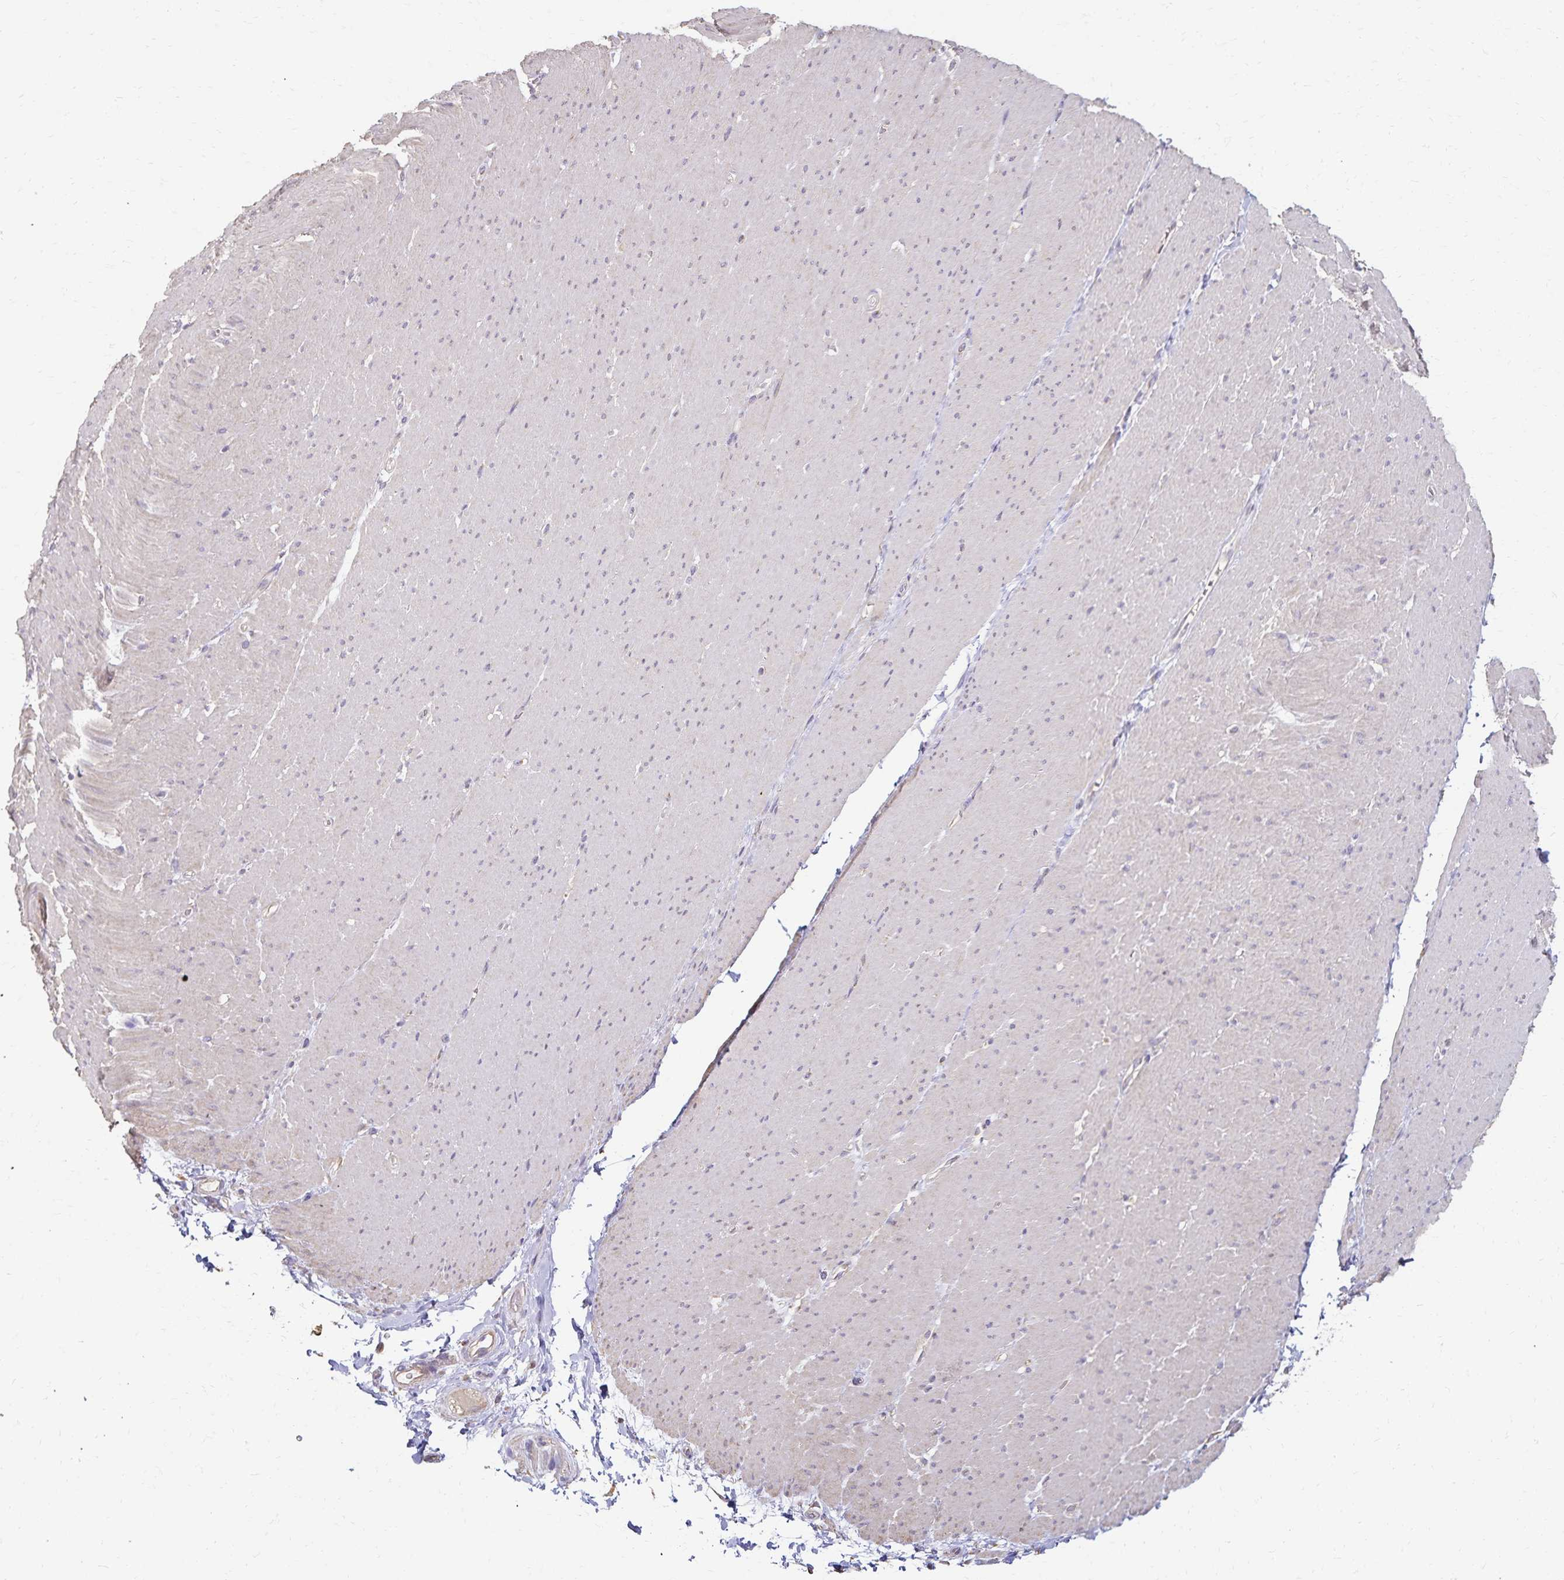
{"staining": {"intensity": "weak", "quantity": "<25%", "location": "cytoplasmic/membranous"}, "tissue": "smooth muscle", "cell_type": "Smooth muscle cells", "image_type": "normal", "snomed": [{"axis": "morphology", "description": "Normal tissue, NOS"}, {"axis": "topography", "description": "Smooth muscle"}, {"axis": "topography", "description": "Rectum"}], "caption": "An immunohistochemistry (IHC) histopathology image of benign smooth muscle is shown. There is no staining in smooth muscle cells of smooth muscle.", "gene": "KISS1", "patient": {"sex": "male", "age": 53}}